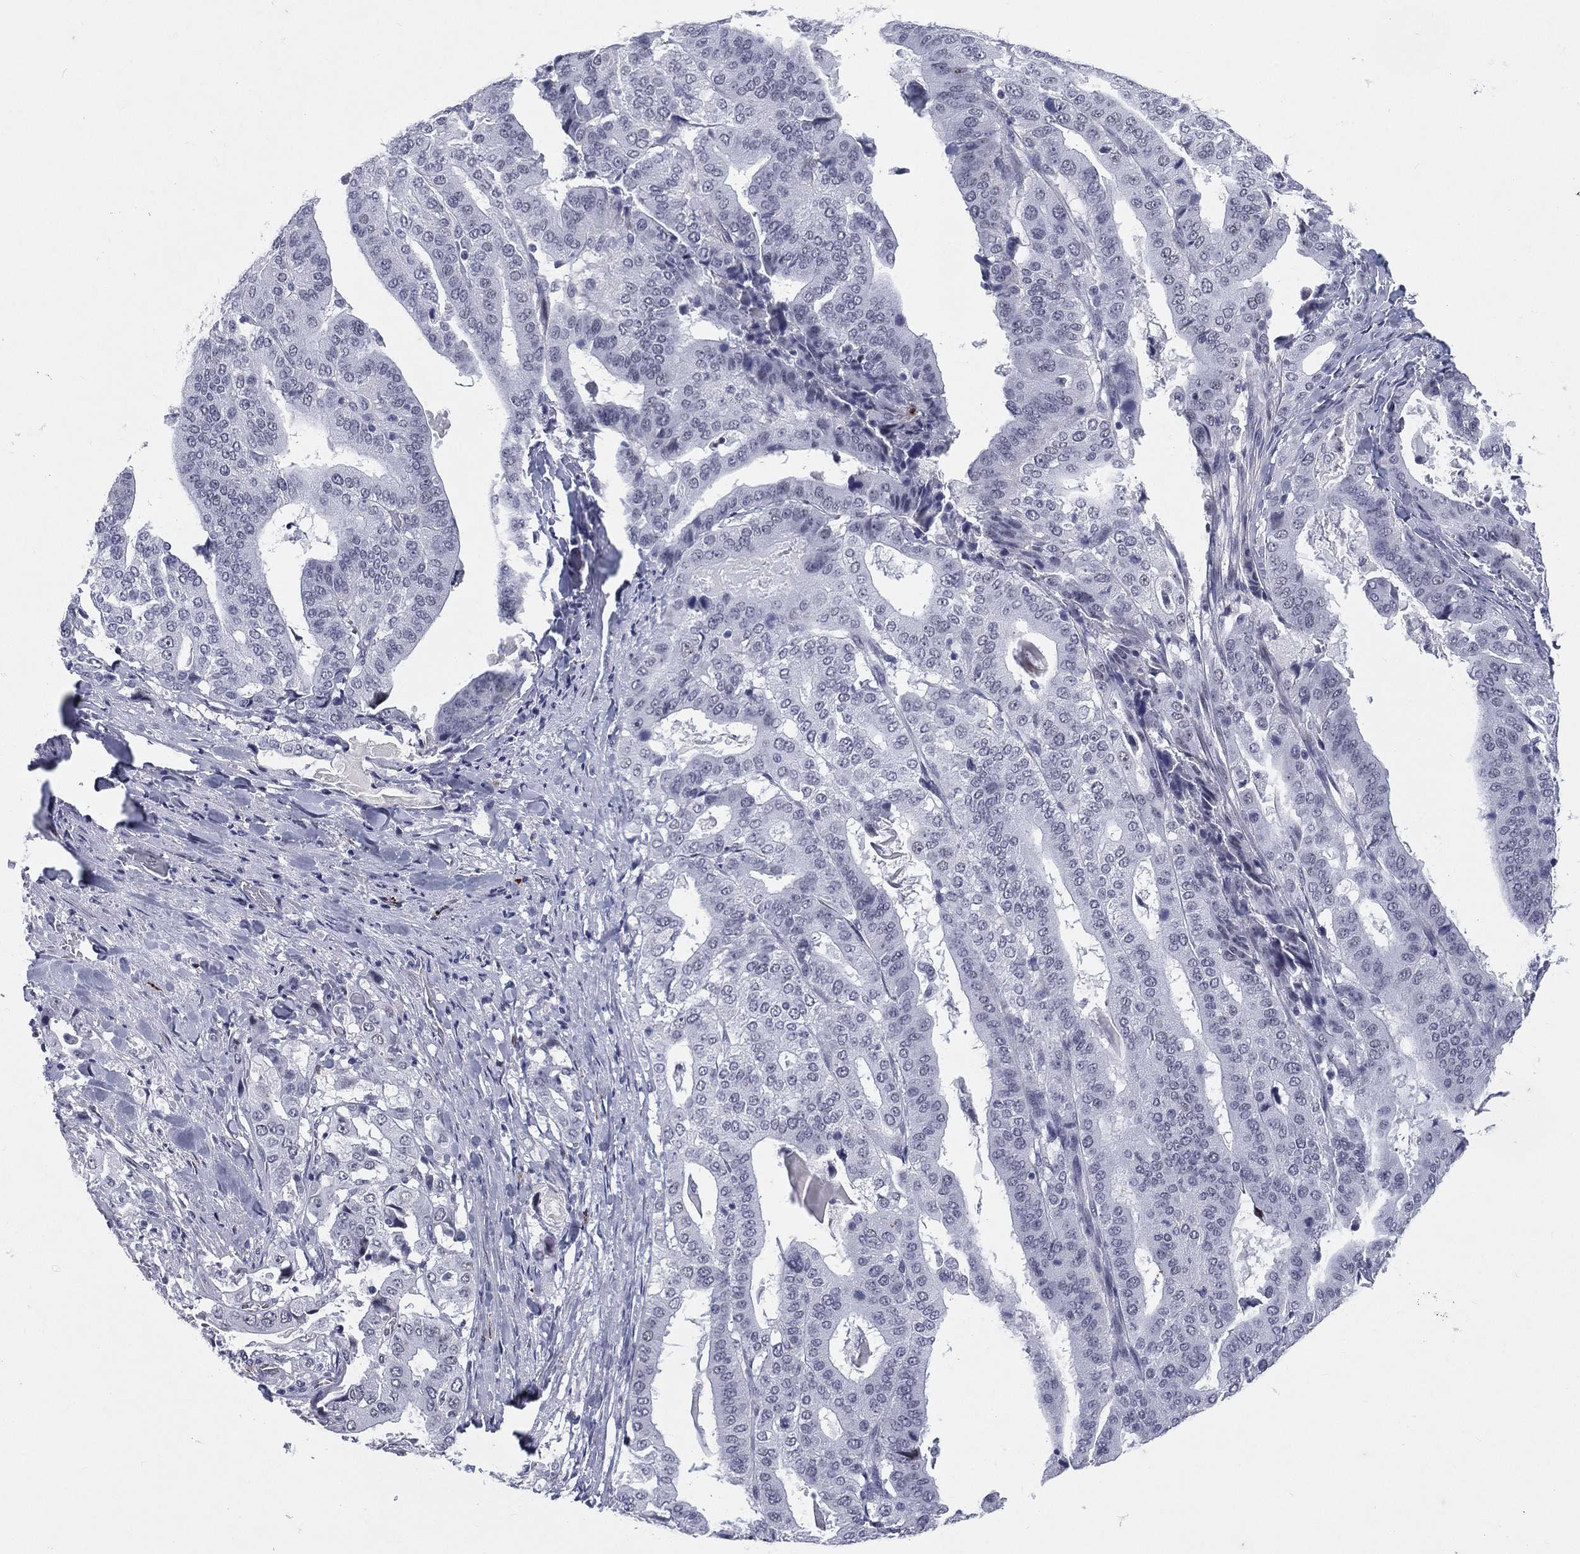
{"staining": {"intensity": "negative", "quantity": "none", "location": "none"}, "tissue": "stomach cancer", "cell_type": "Tumor cells", "image_type": "cancer", "snomed": [{"axis": "morphology", "description": "Adenocarcinoma, NOS"}, {"axis": "topography", "description": "Stomach"}], "caption": "This is an IHC image of stomach cancer. There is no staining in tumor cells.", "gene": "HLA-DOA", "patient": {"sex": "male", "age": 48}}